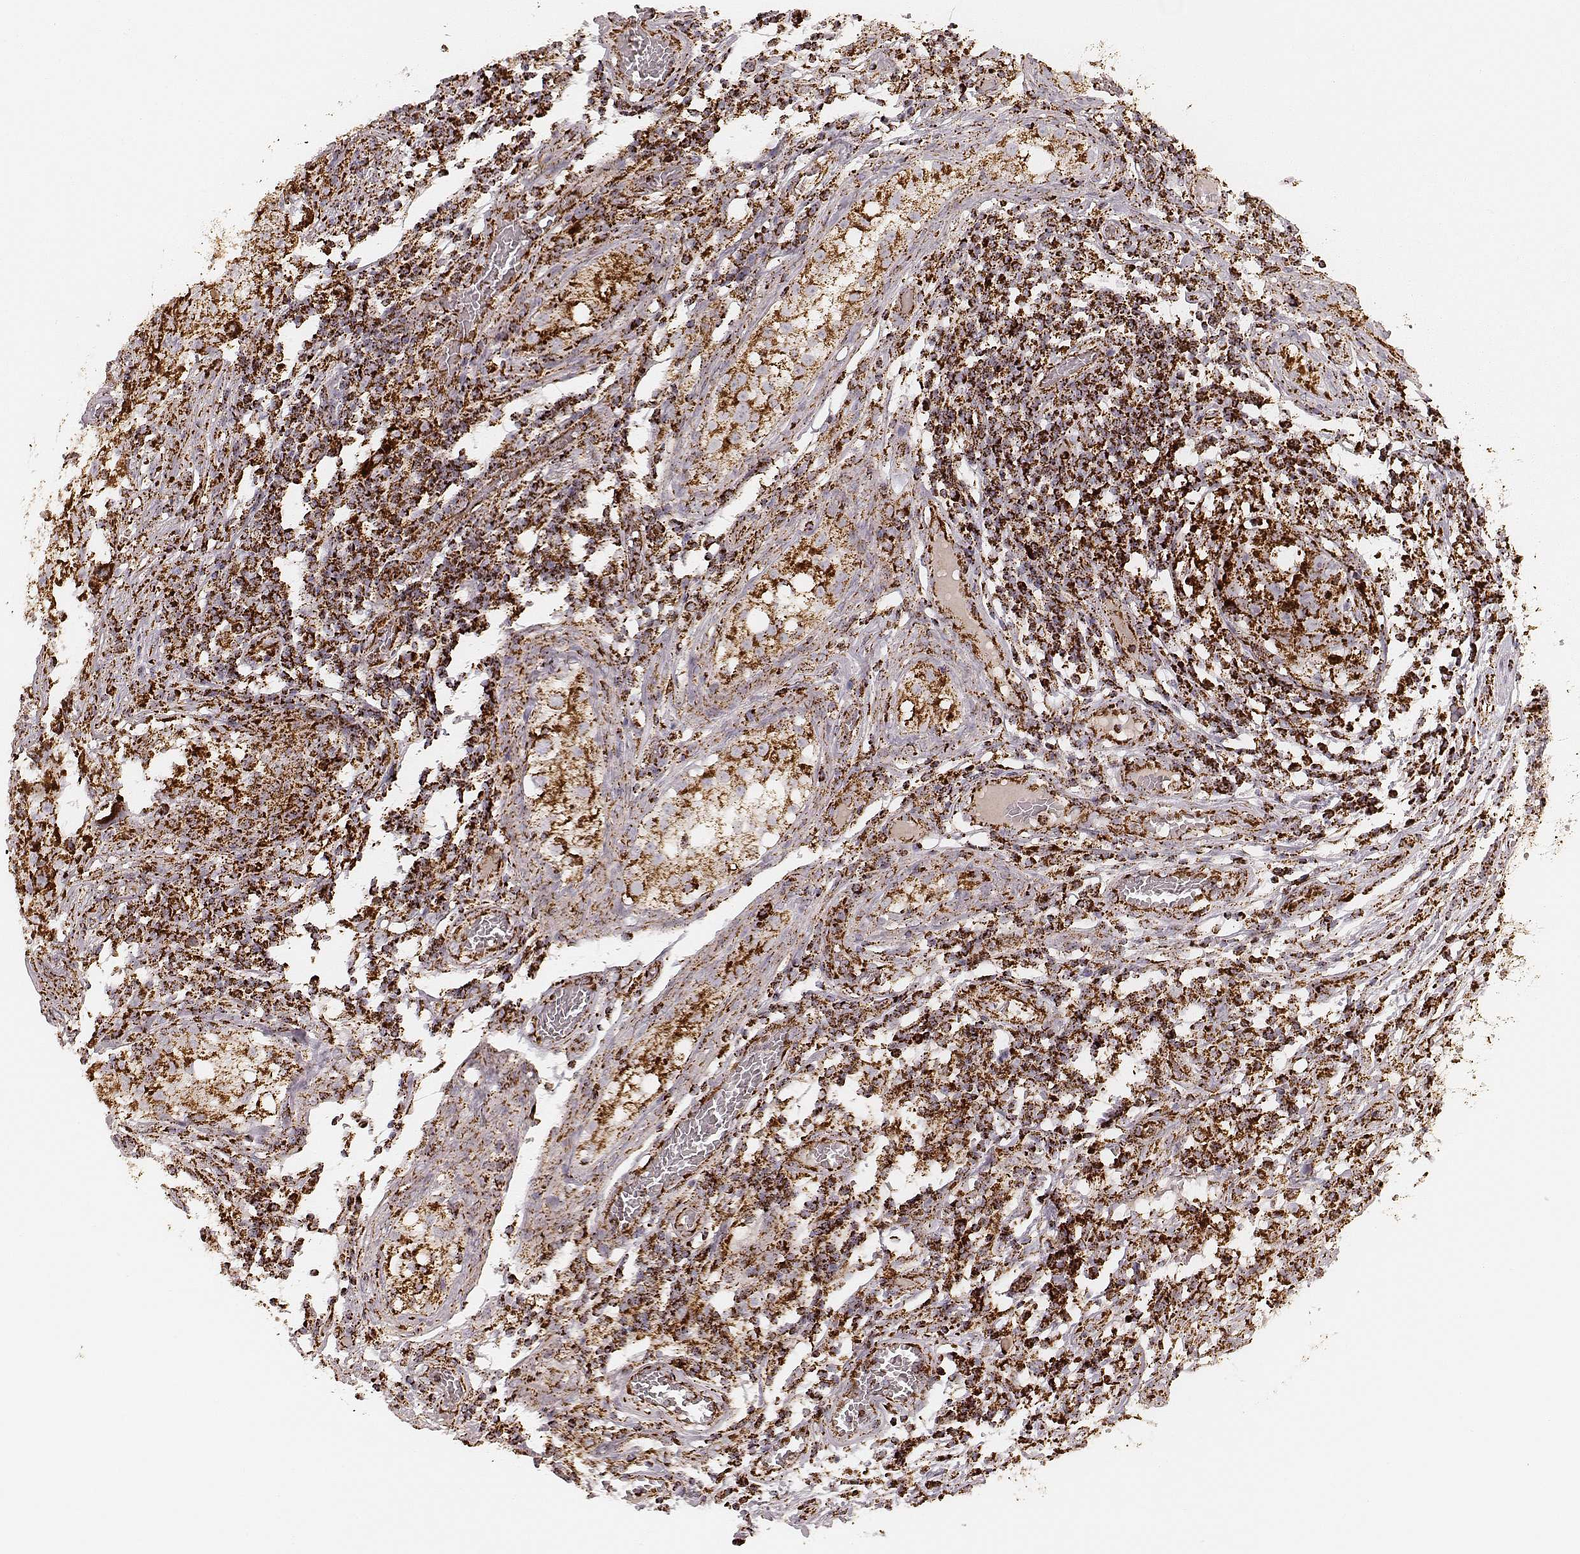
{"staining": {"intensity": "strong", "quantity": ">75%", "location": "cytoplasmic/membranous"}, "tissue": "testis cancer", "cell_type": "Tumor cells", "image_type": "cancer", "snomed": [{"axis": "morphology", "description": "Carcinoma, Embryonal, NOS"}, {"axis": "topography", "description": "Testis"}], "caption": "An immunohistochemistry micrograph of tumor tissue is shown. Protein staining in brown highlights strong cytoplasmic/membranous positivity in testis embryonal carcinoma within tumor cells.", "gene": "CS", "patient": {"sex": "male", "age": 36}}